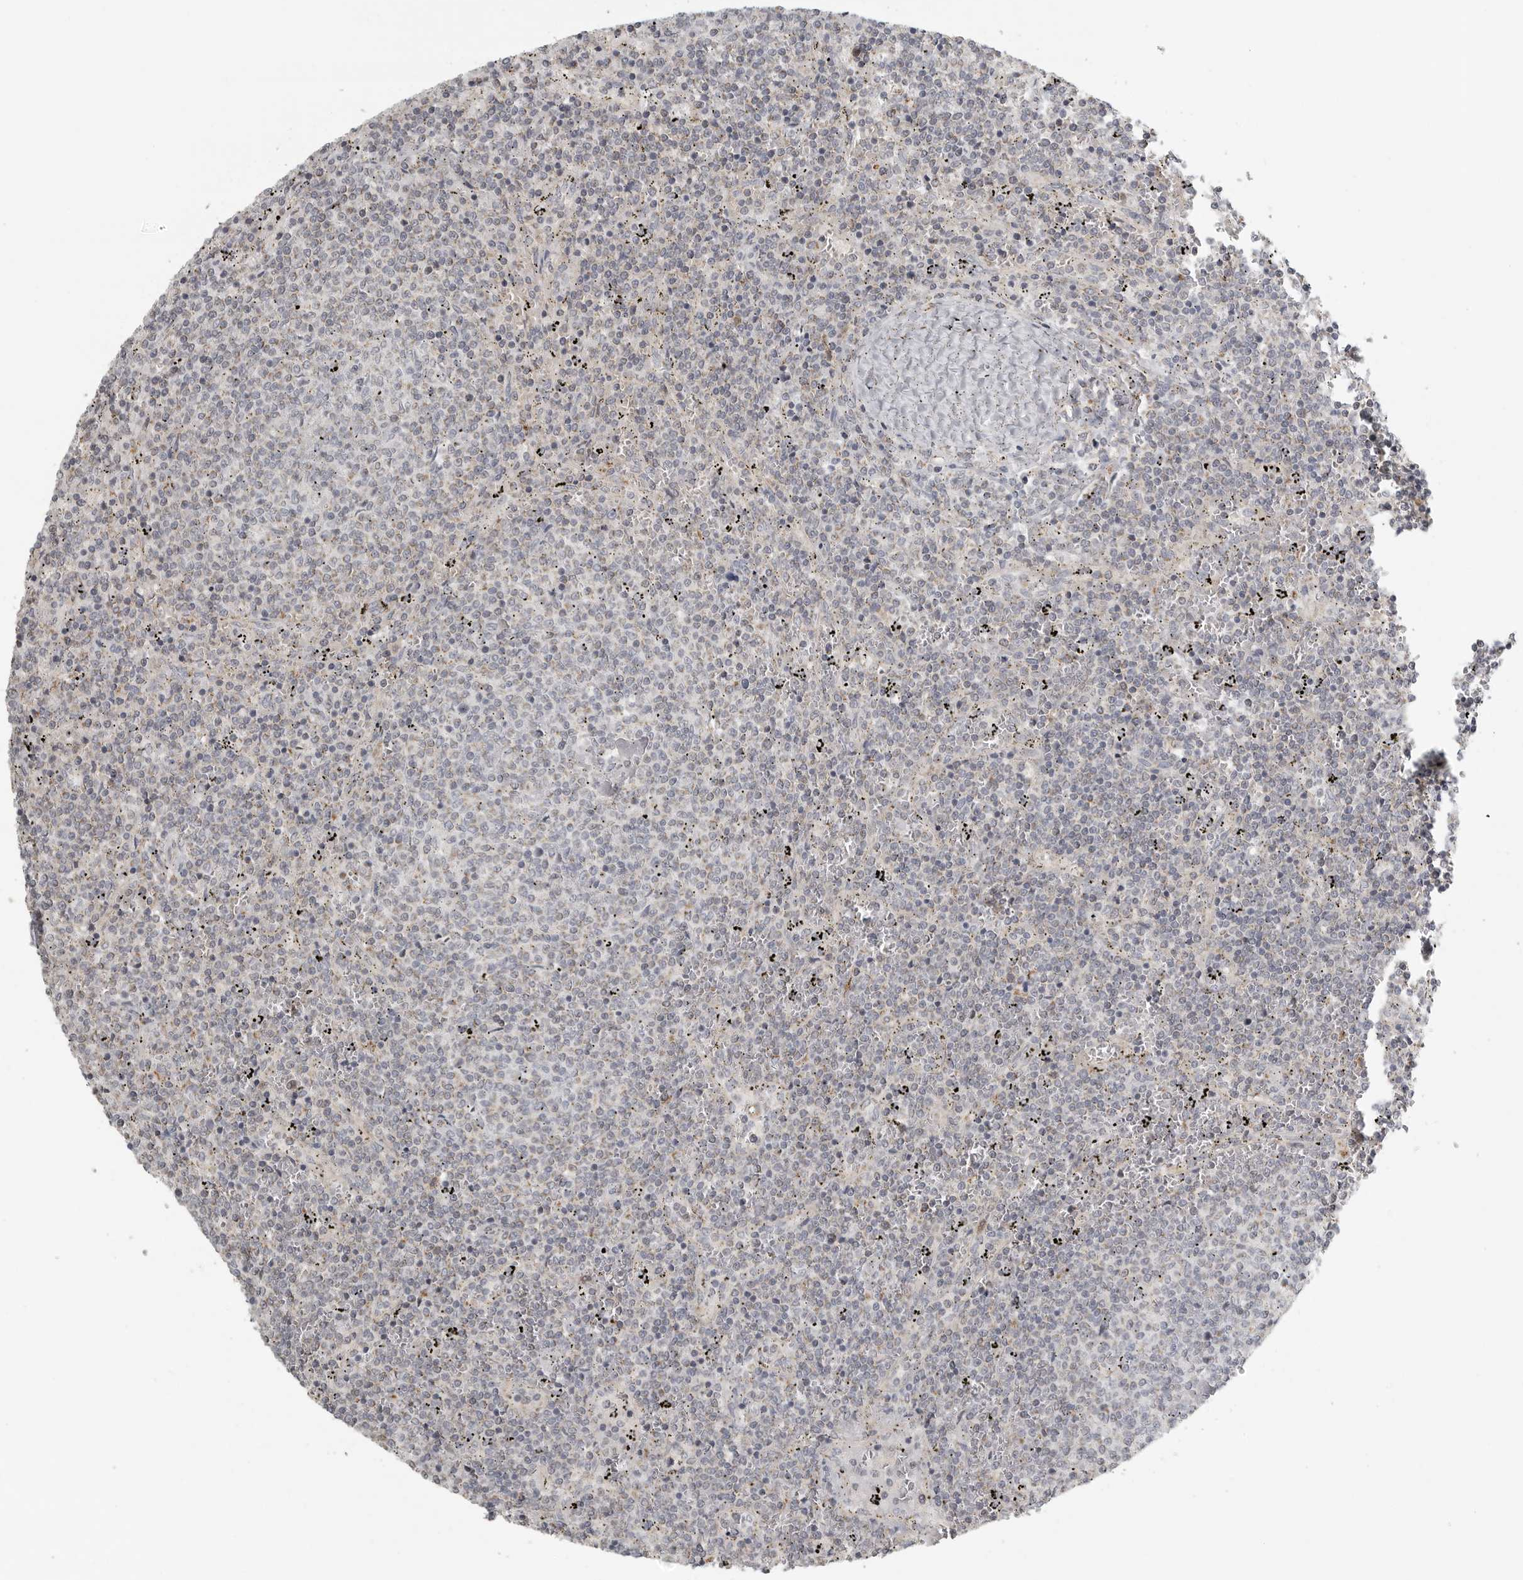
{"staining": {"intensity": "negative", "quantity": "none", "location": "none"}, "tissue": "lymphoma", "cell_type": "Tumor cells", "image_type": "cancer", "snomed": [{"axis": "morphology", "description": "Malignant lymphoma, non-Hodgkin's type, Low grade"}, {"axis": "topography", "description": "Spleen"}], "caption": "IHC image of lymphoma stained for a protein (brown), which reveals no expression in tumor cells. (DAB (3,3'-diaminobenzidine) immunohistochemistry with hematoxylin counter stain).", "gene": "RXFP3", "patient": {"sex": "female", "age": 50}}